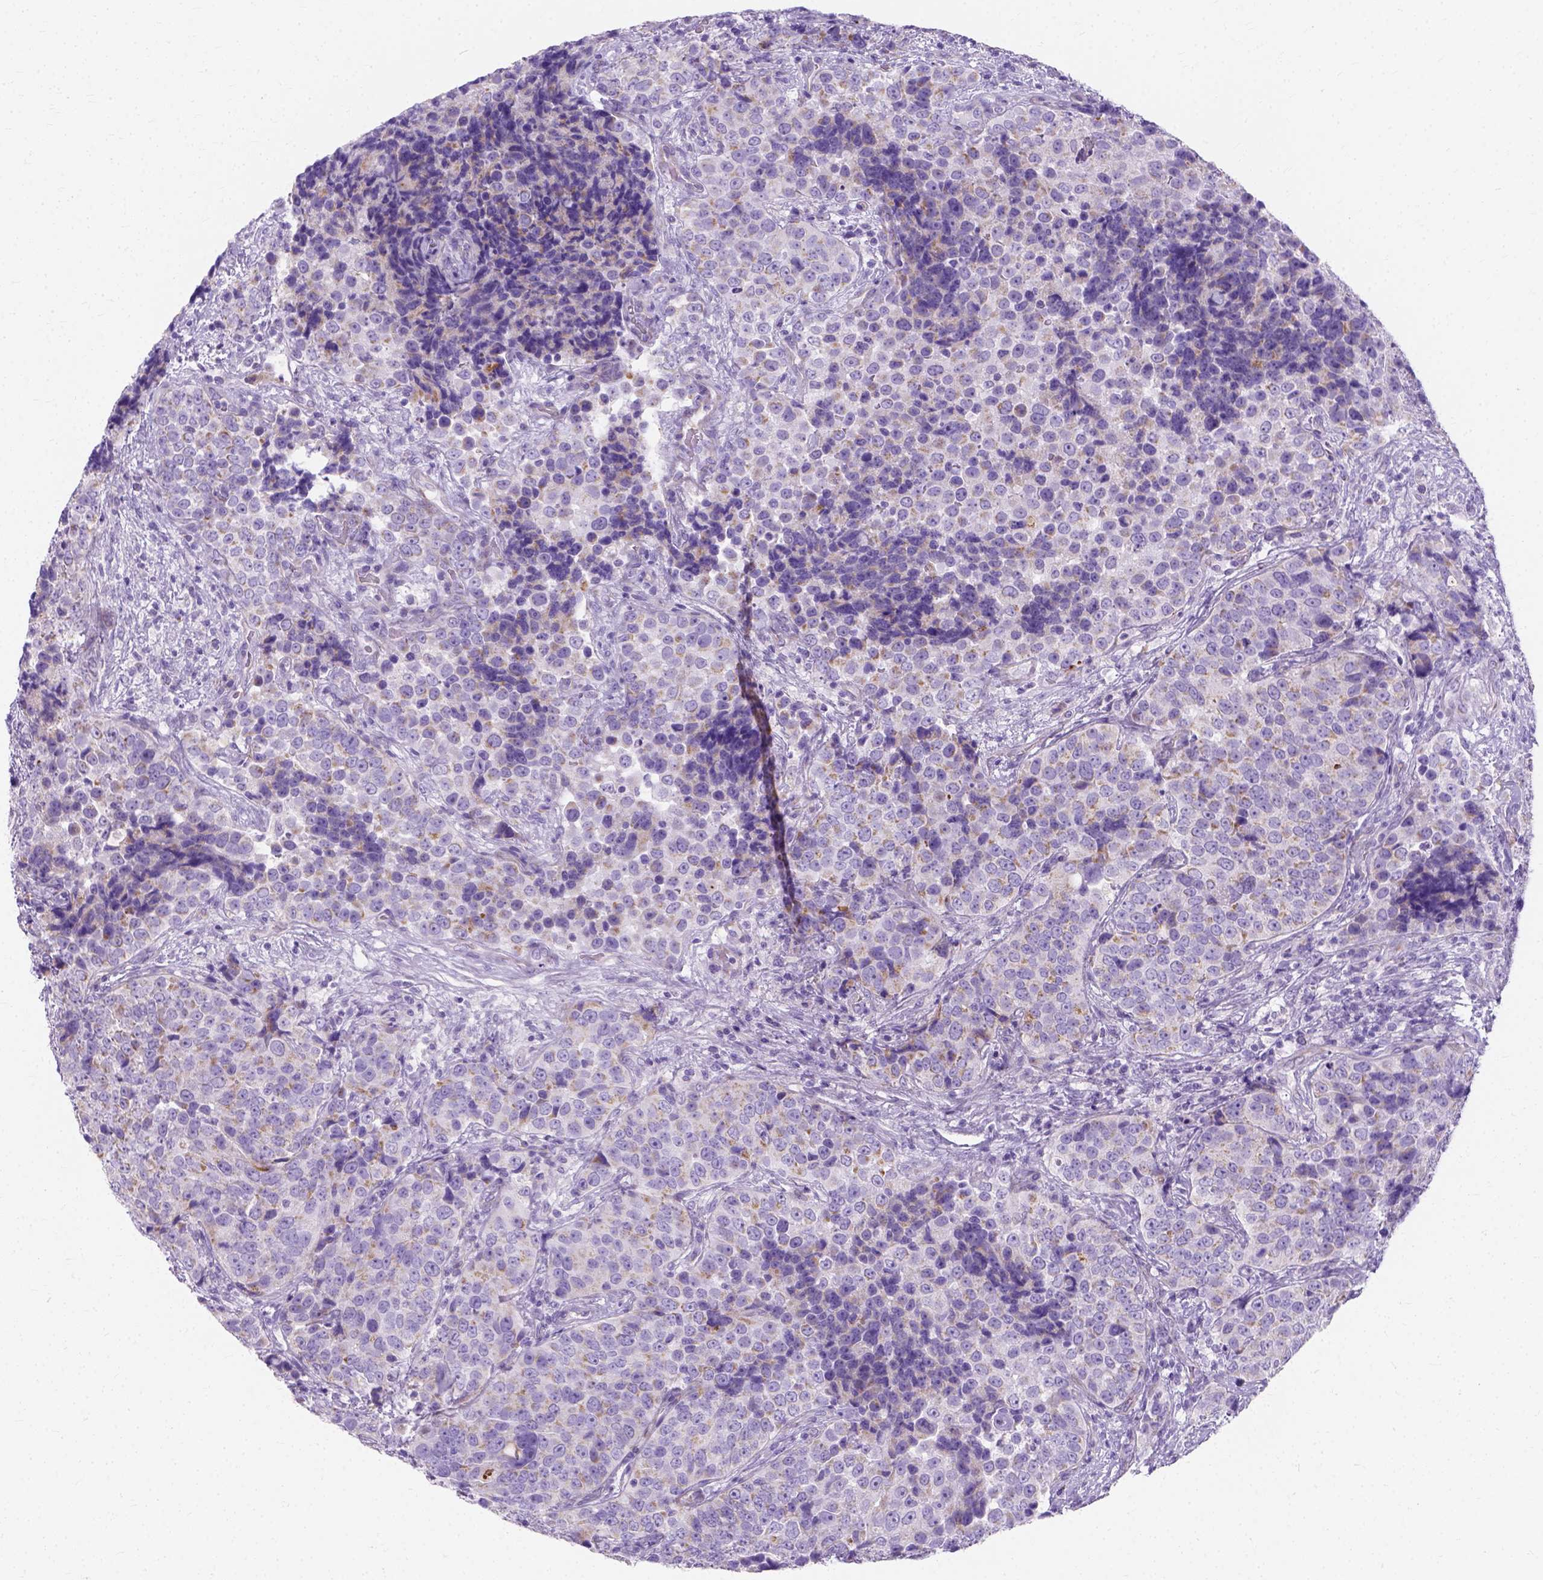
{"staining": {"intensity": "moderate", "quantity": "<25%", "location": "cytoplasmic/membranous"}, "tissue": "urothelial cancer", "cell_type": "Tumor cells", "image_type": "cancer", "snomed": [{"axis": "morphology", "description": "Urothelial carcinoma, NOS"}, {"axis": "topography", "description": "Urinary bladder"}], "caption": "Urothelial cancer tissue displays moderate cytoplasmic/membranous expression in about <25% of tumor cells", "gene": "MYH15", "patient": {"sex": "male", "age": 52}}